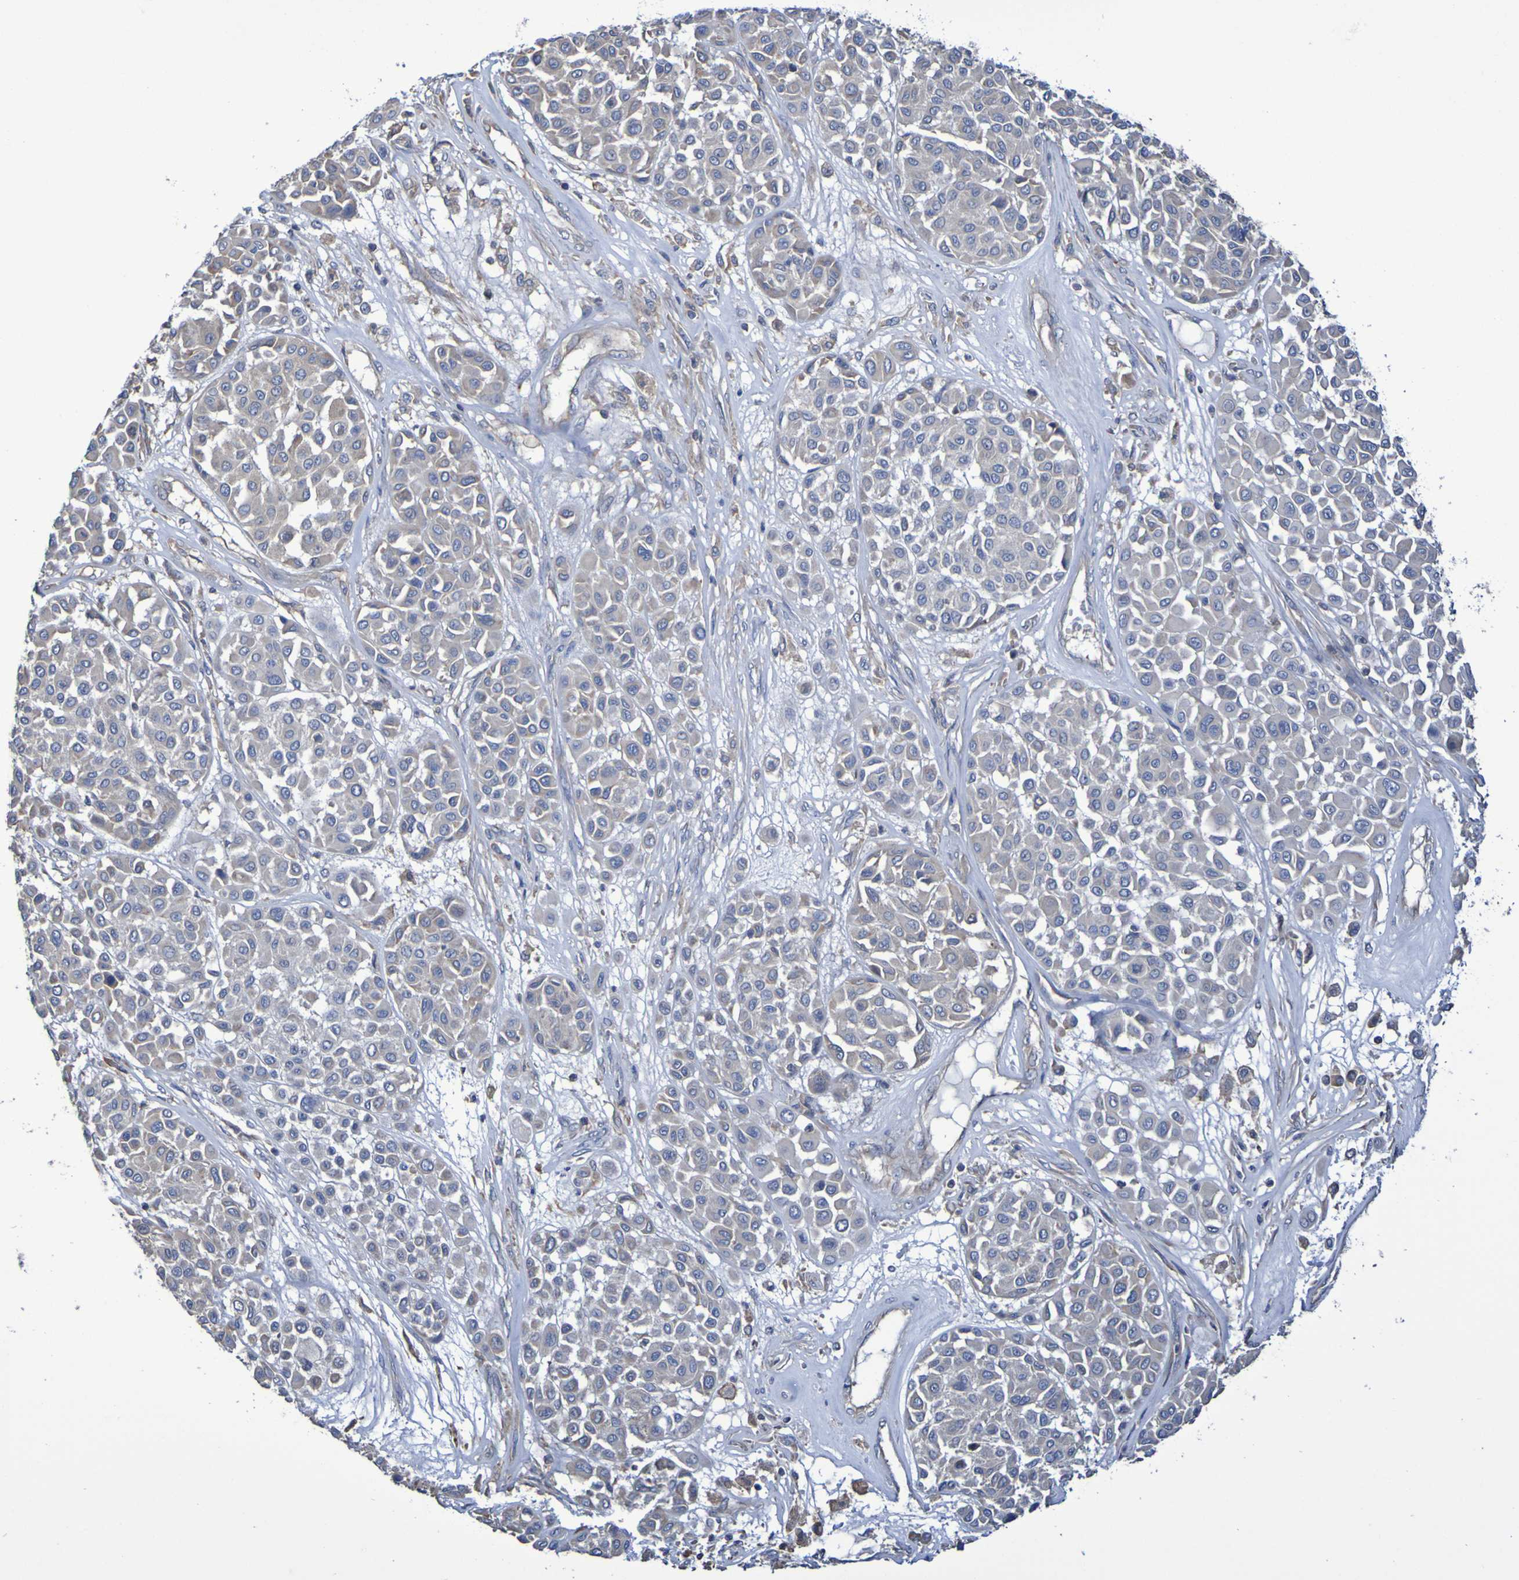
{"staining": {"intensity": "negative", "quantity": "none", "location": "none"}, "tissue": "melanoma", "cell_type": "Tumor cells", "image_type": "cancer", "snomed": [{"axis": "morphology", "description": "Malignant melanoma, Metastatic site"}, {"axis": "topography", "description": "Soft tissue"}], "caption": "This is an IHC histopathology image of human melanoma. There is no expression in tumor cells.", "gene": "SYNJ1", "patient": {"sex": "male", "age": 41}}